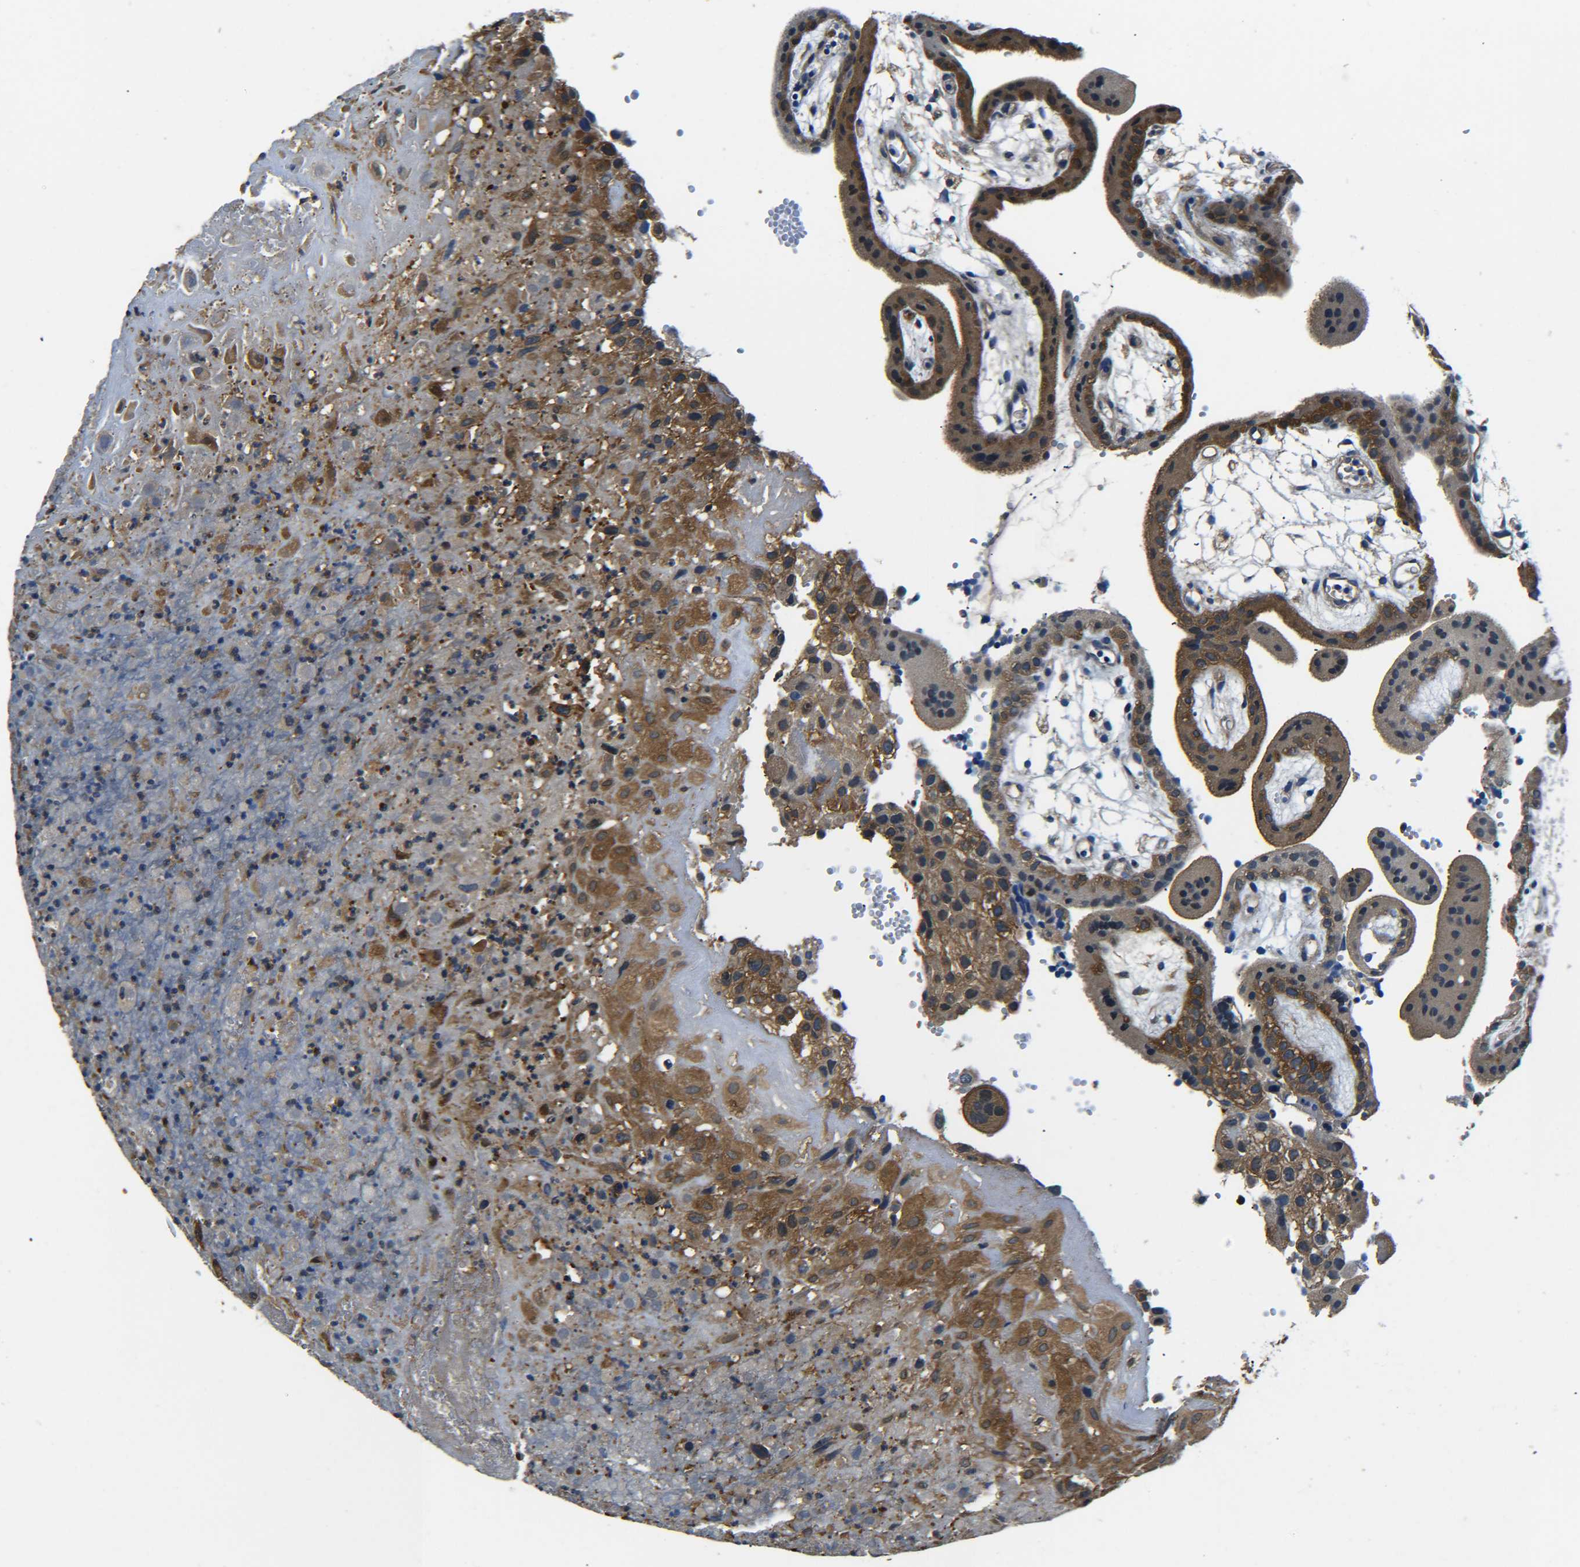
{"staining": {"intensity": "moderate", "quantity": ">75%", "location": "cytoplasmic/membranous"}, "tissue": "placenta", "cell_type": "Decidual cells", "image_type": "normal", "snomed": [{"axis": "morphology", "description": "Normal tissue, NOS"}, {"axis": "topography", "description": "Placenta"}], "caption": "Immunohistochemical staining of benign placenta shows moderate cytoplasmic/membranous protein positivity in approximately >75% of decidual cells. The protein of interest is stained brown, and the nuclei are stained in blue (DAB (3,3'-diaminobenzidine) IHC with brightfield microscopy, high magnification).", "gene": "PREB", "patient": {"sex": "female", "age": 18}}